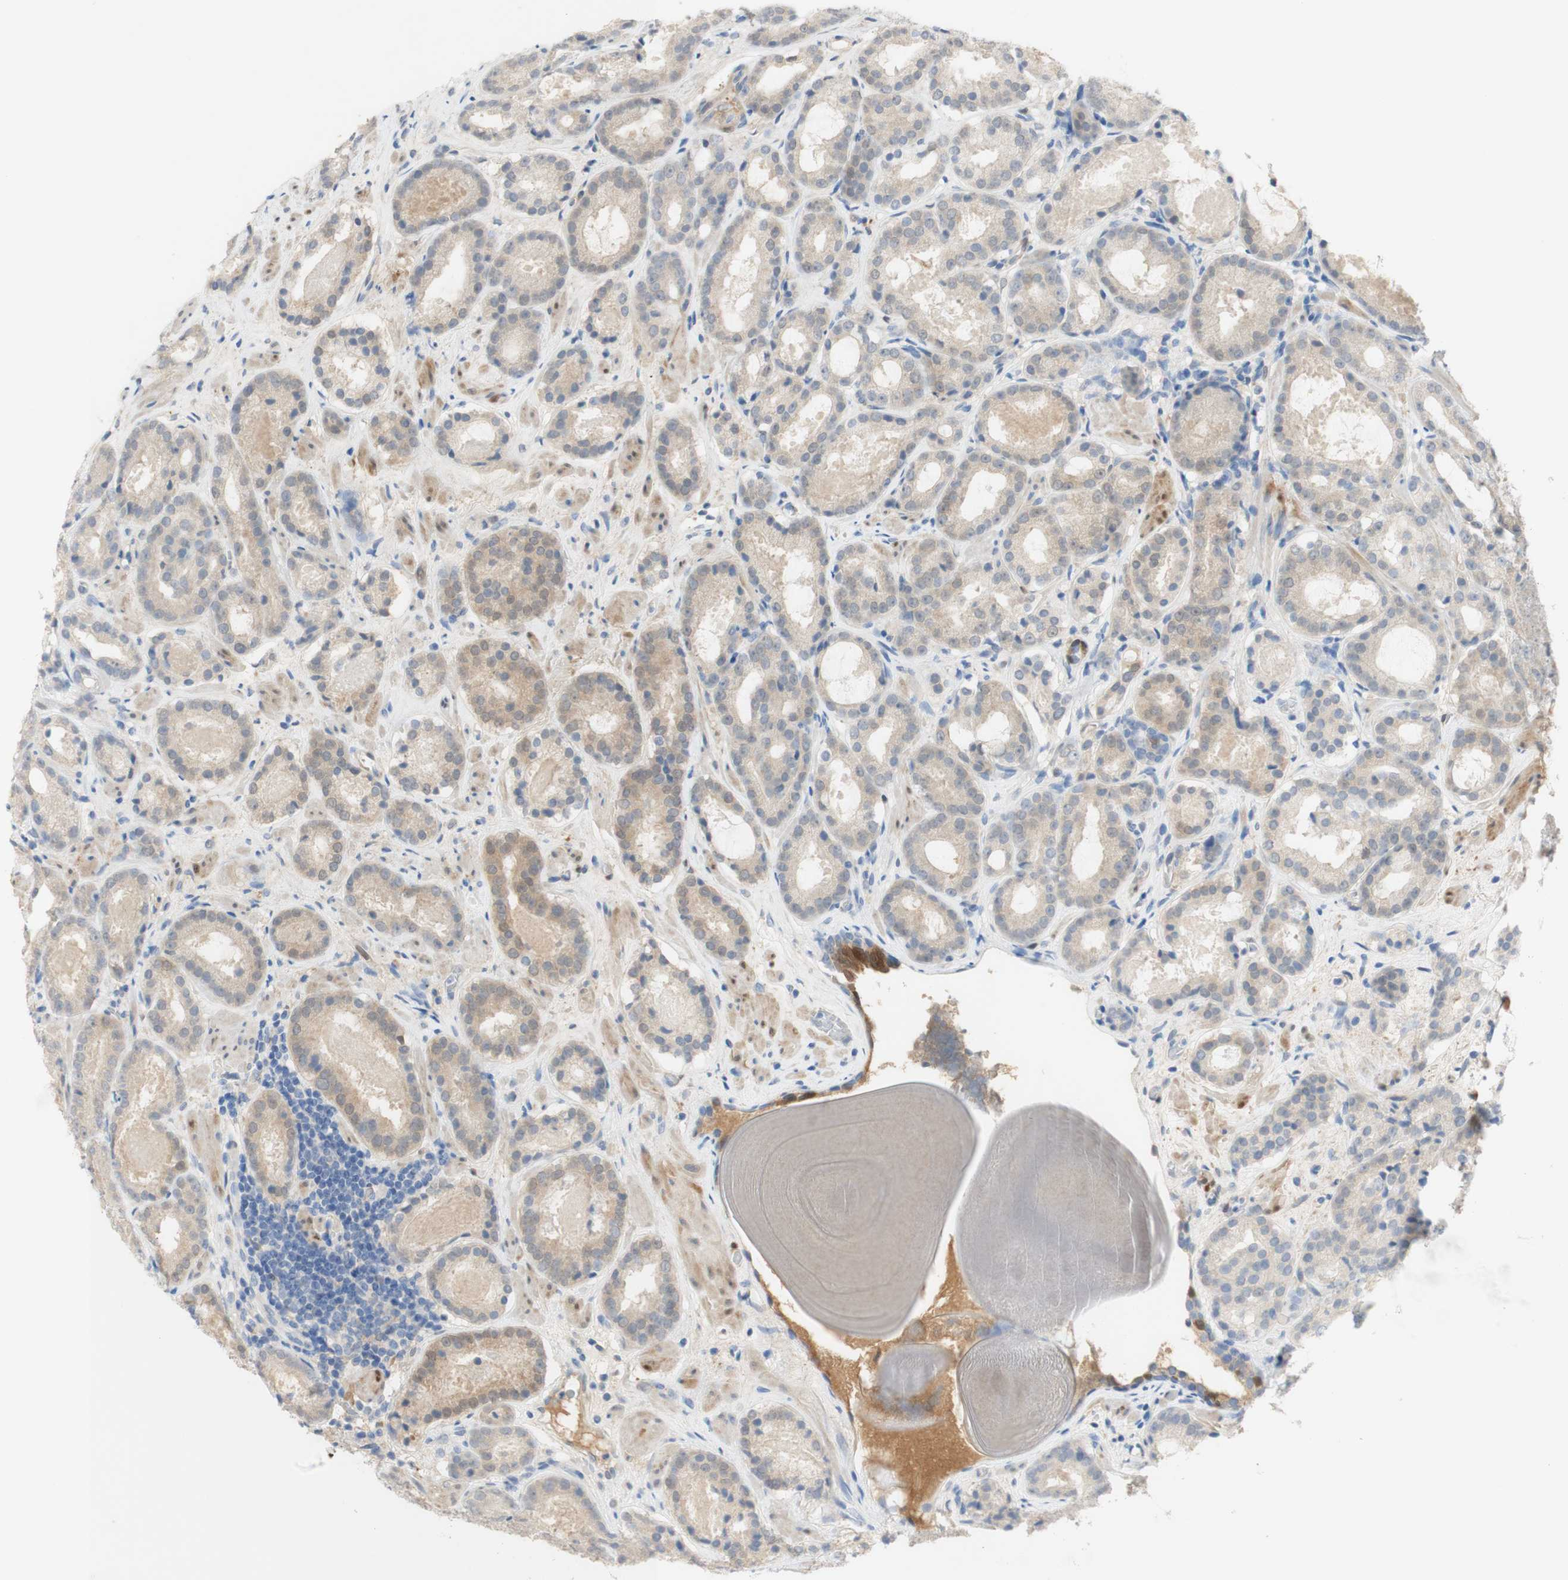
{"staining": {"intensity": "weak", "quantity": ">75%", "location": "cytoplasmic/membranous"}, "tissue": "prostate cancer", "cell_type": "Tumor cells", "image_type": "cancer", "snomed": [{"axis": "morphology", "description": "Adenocarcinoma, Low grade"}, {"axis": "topography", "description": "Prostate"}], "caption": "IHC histopathology image of prostate adenocarcinoma (low-grade) stained for a protein (brown), which displays low levels of weak cytoplasmic/membranous expression in approximately >75% of tumor cells.", "gene": "SELENBP1", "patient": {"sex": "male", "age": 69}}